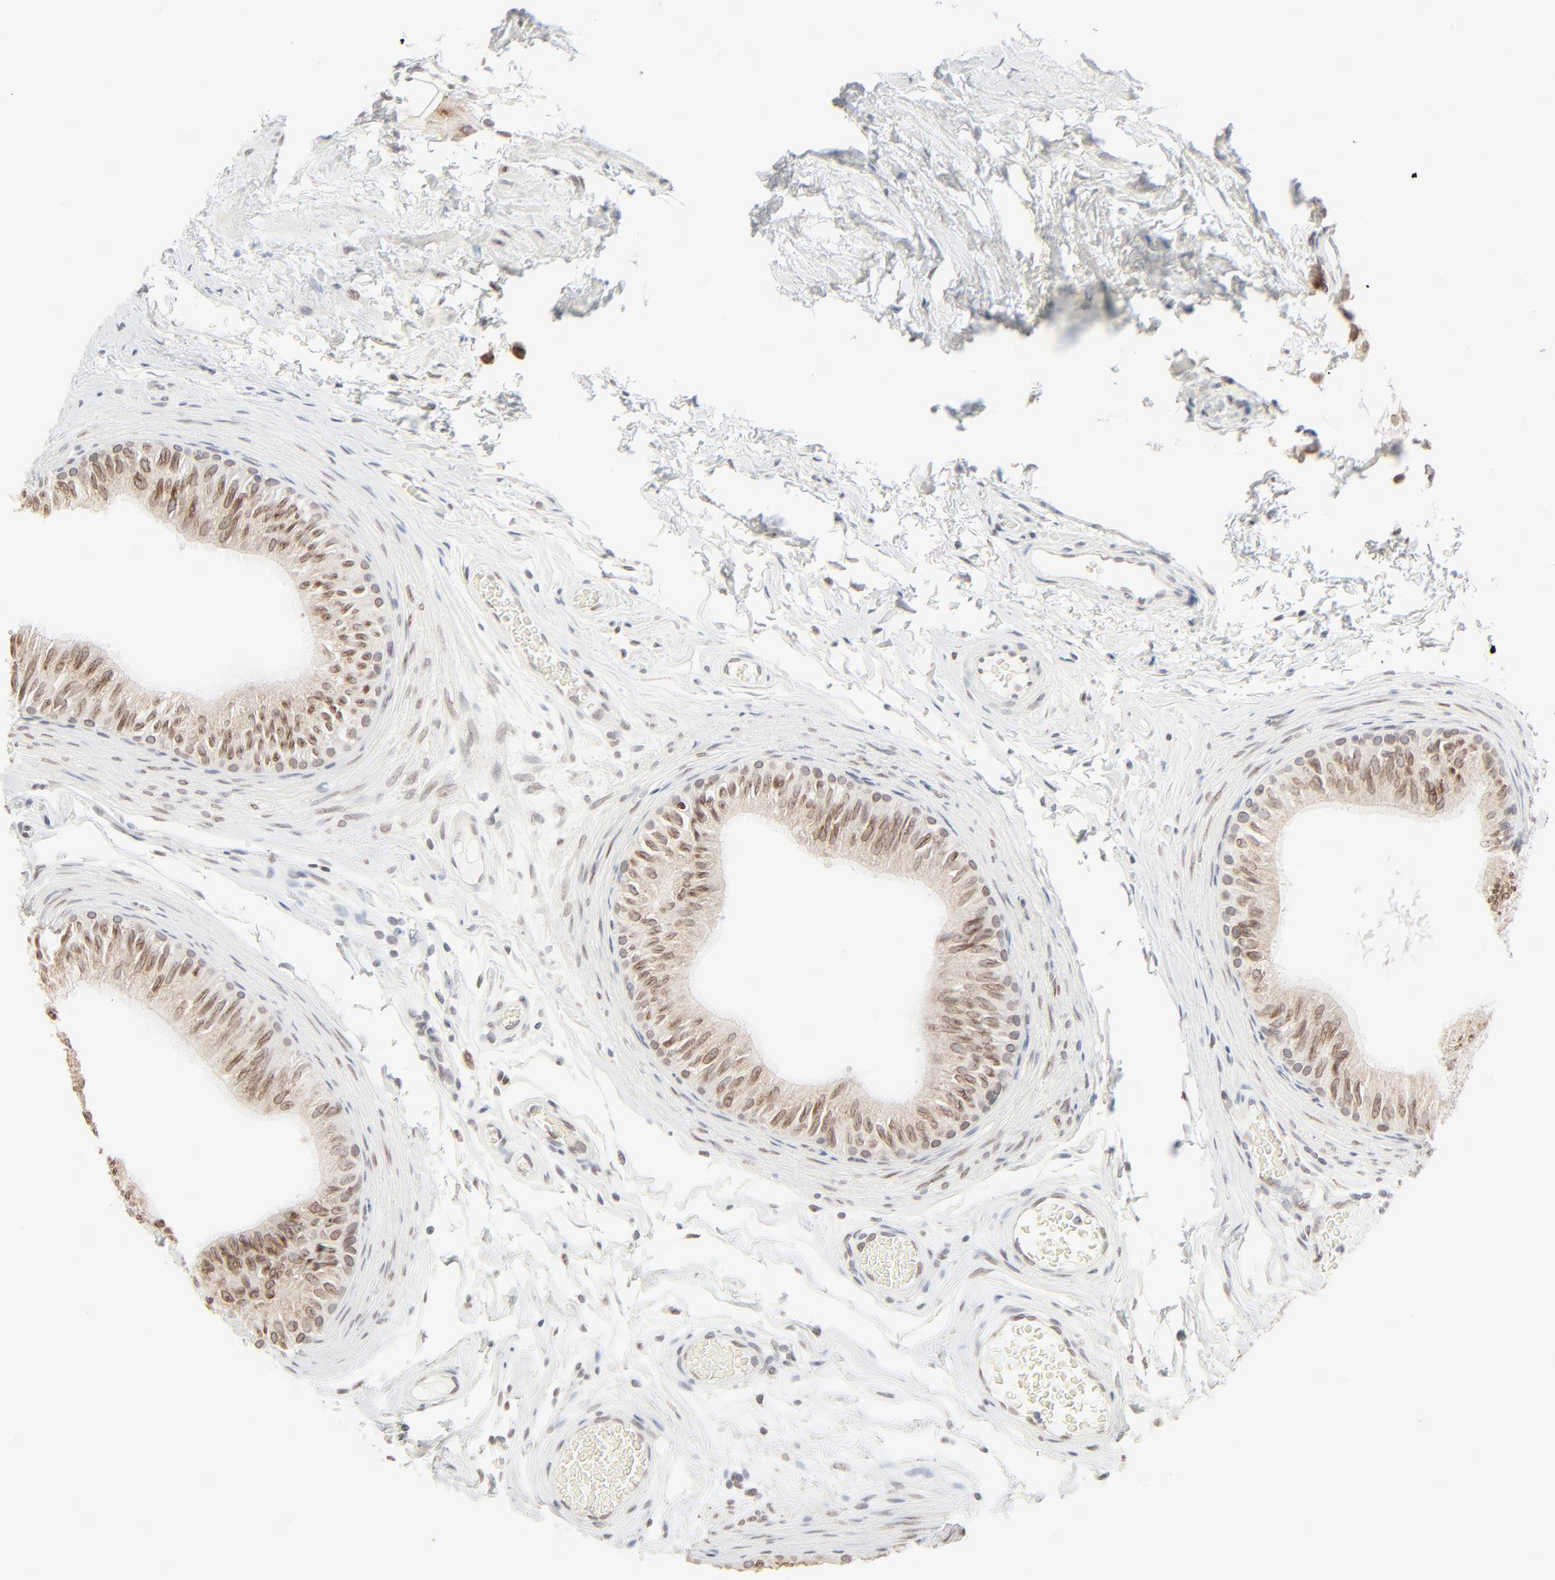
{"staining": {"intensity": "moderate", "quantity": ">75%", "location": "cytoplasmic/membranous,nuclear"}, "tissue": "epididymis", "cell_type": "Glandular cells", "image_type": "normal", "snomed": [{"axis": "morphology", "description": "Normal tissue, NOS"}, {"axis": "topography", "description": "Testis"}, {"axis": "topography", "description": "Epididymis"}], "caption": "IHC (DAB (3,3'-diaminobenzidine)) staining of benign human epididymis demonstrates moderate cytoplasmic/membranous,nuclear protein positivity in about >75% of glandular cells.", "gene": "MAD1L1", "patient": {"sex": "male", "age": 36}}